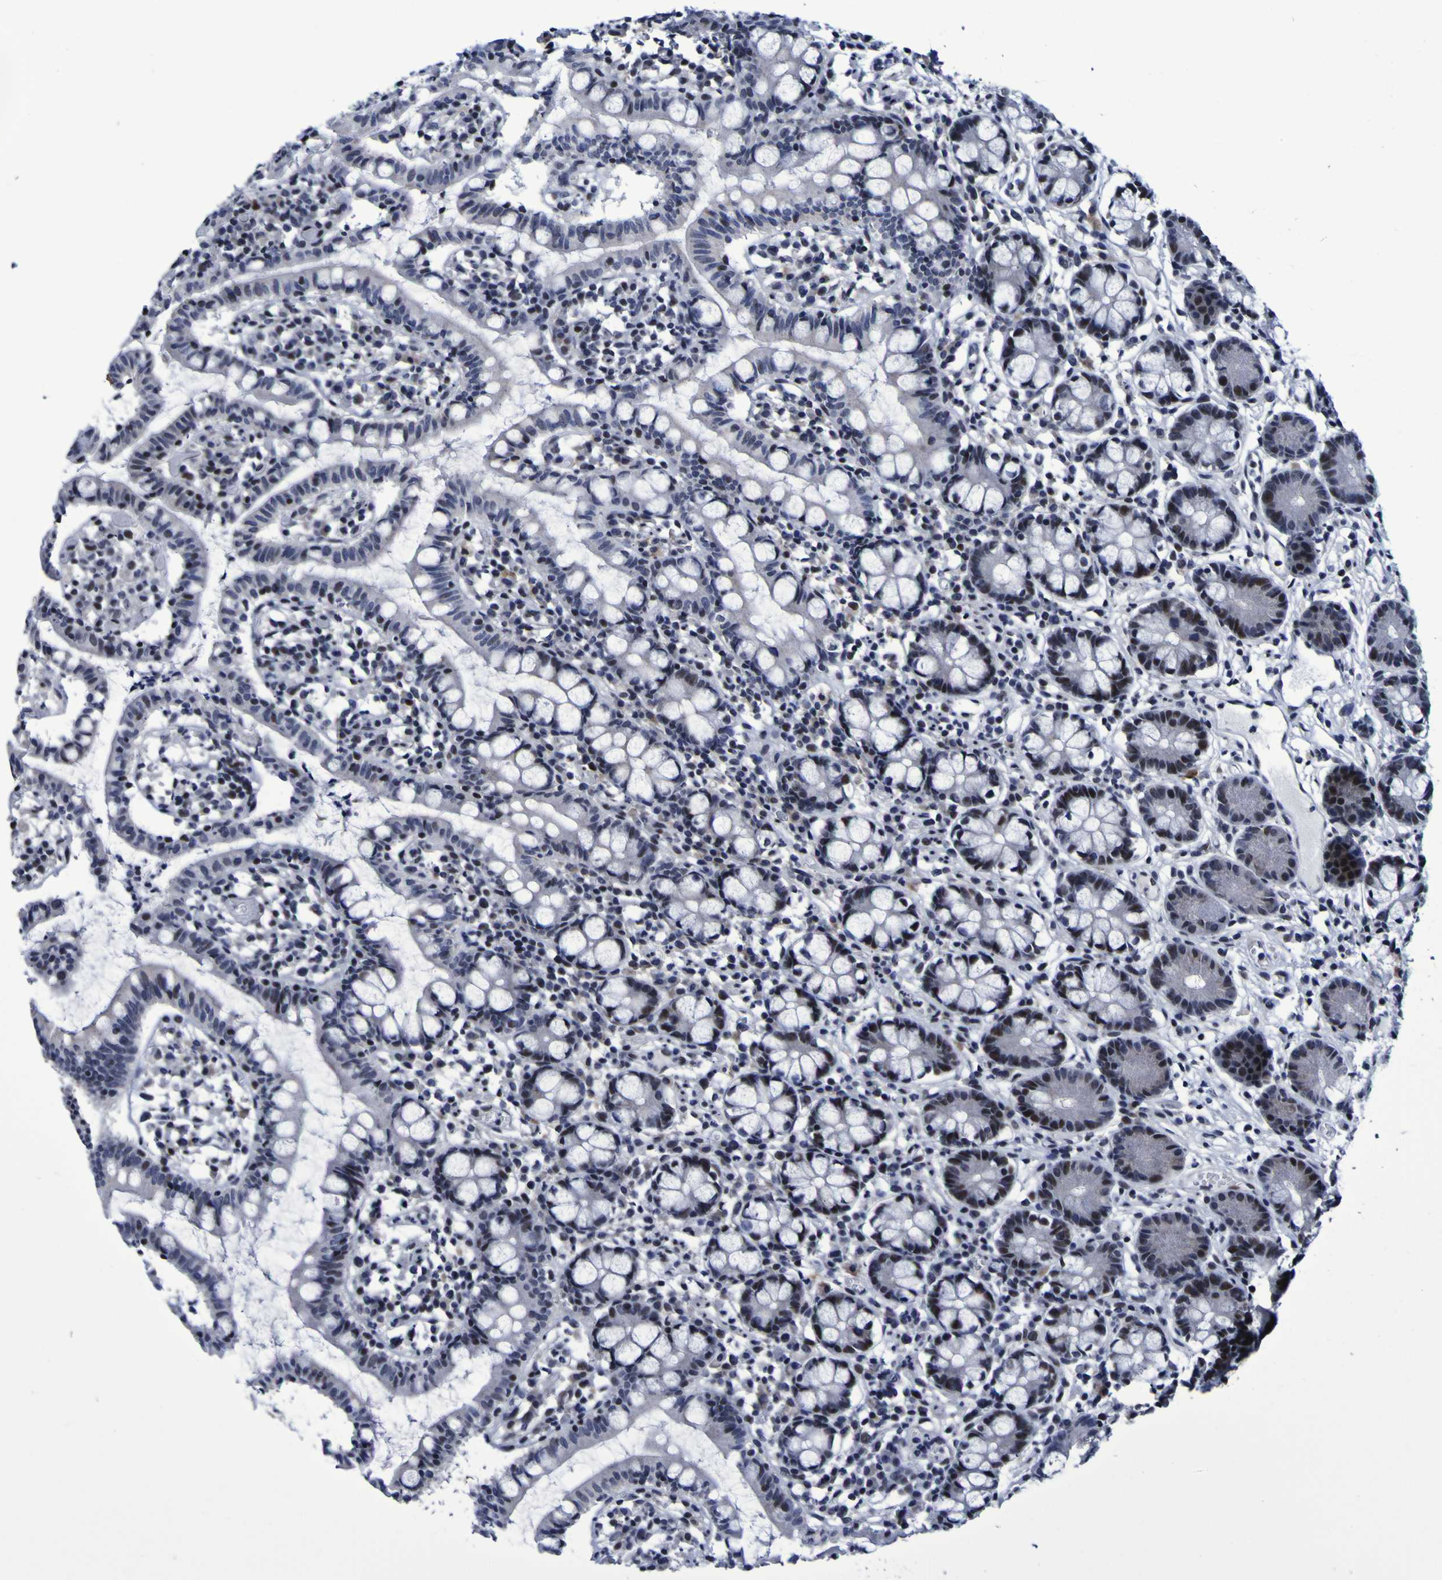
{"staining": {"intensity": "weak", "quantity": "25%-75%", "location": "nuclear"}, "tissue": "small intestine", "cell_type": "Glandular cells", "image_type": "normal", "snomed": [{"axis": "morphology", "description": "Normal tissue, NOS"}, {"axis": "morphology", "description": "Cystadenocarcinoma, serous, Metastatic site"}, {"axis": "topography", "description": "Small intestine"}], "caption": "Glandular cells show low levels of weak nuclear staining in about 25%-75% of cells in normal human small intestine. (Stains: DAB in brown, nuclei in blue, Microscopy: brightfield microscopy at high magnification).", "gene": "MBD3", "patient": {"sex": "female", "age": 61}}